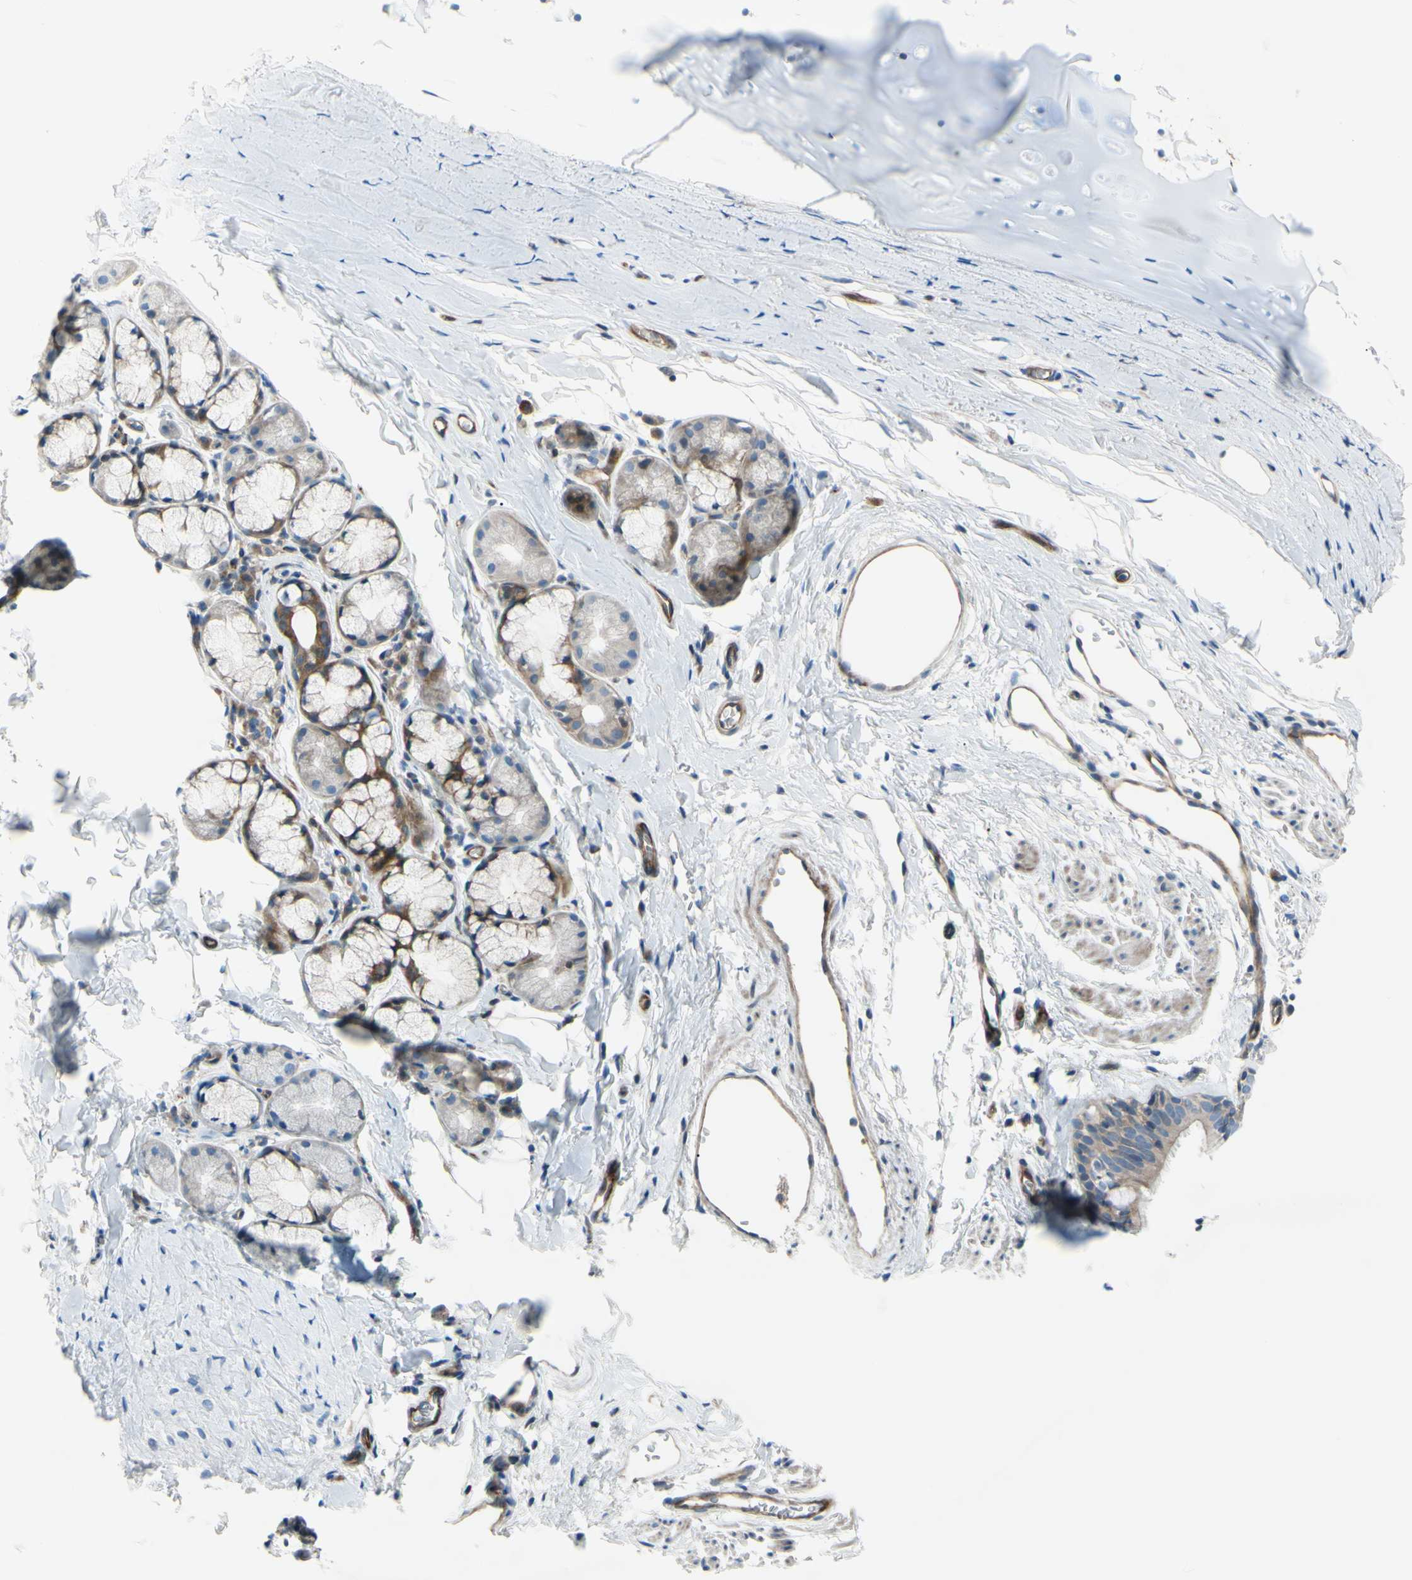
{"staining": {"intensity": "moderate", "quantity": "25%-75%", "location": "cytoplasmic/membranous"}, "tissue": "bronchus", "cell_type": "Respiratory epithelial cells", "image_type": "normal", "snomed": [{"axis": "morphology", "description": "Normal tissue, NOS"}, {"axis": "morphology", "description": "Malignant melanoma, Metastatic site"}, {"axis": "topography", "description": "Bronchus"}, {"axis": "topography", "description": "Lung"}], "caption": "Protein analysis of normal bronchus demonstrates moderate cytoplasmic/membranous positivity in about 25%-75% of respiratory epithelial cells.", "gene": "PAK2", "patient": {"sex": "male", "age": 64}}